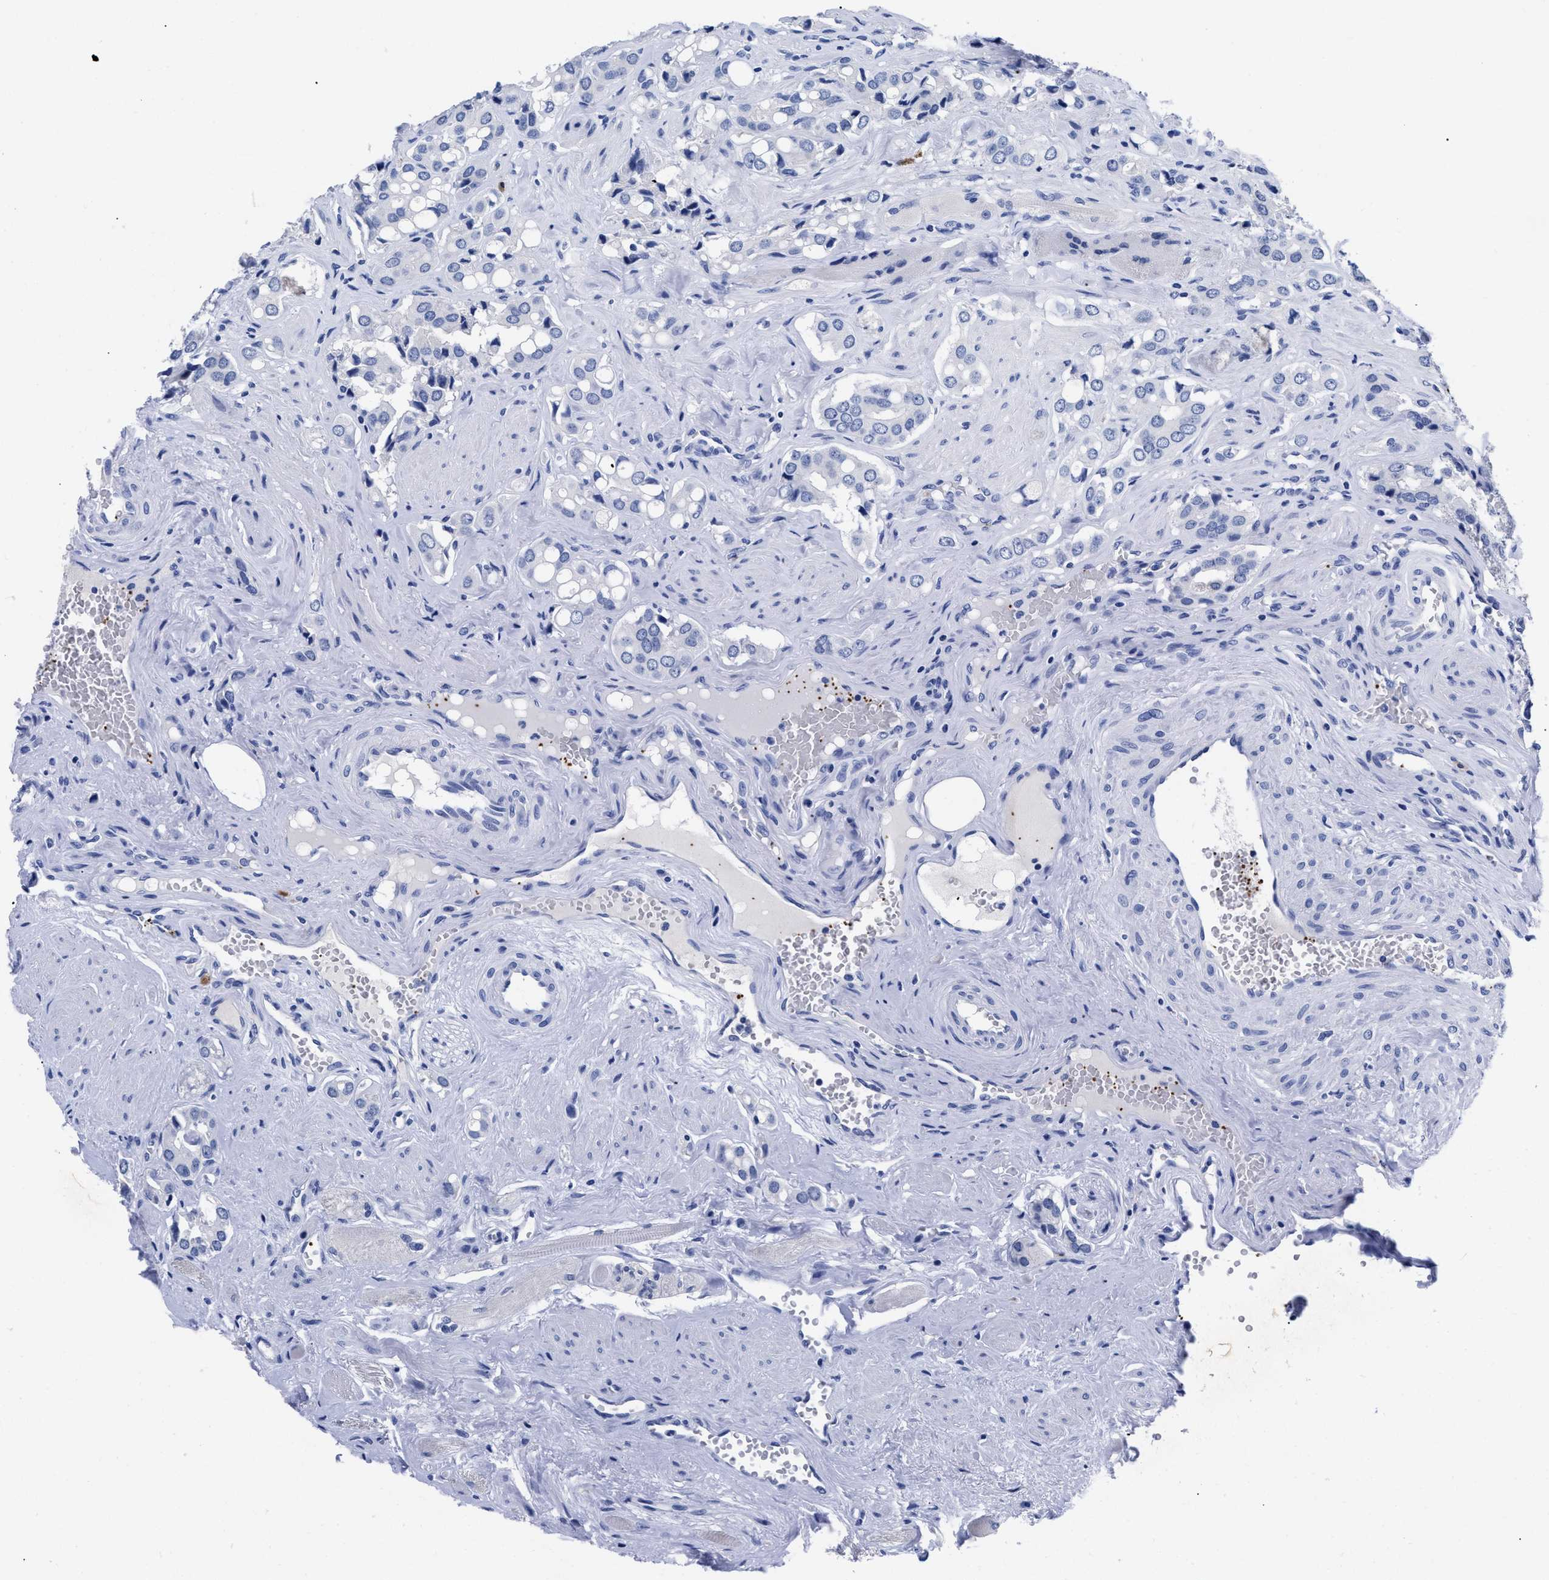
{"staining": {"intensity": "negative", "quantity": "none", "location": "none"}, "tissue": "prostate cancer", "cell_type": "Tumor cells", "image_type": "cancer", "snomed": [{"axis": "morphology", "description": "Adenocarcinoma, High grade"}, {"axis": "topography", "description": "Prostate"}], "caption": "IHC photomicrograph of neoplastic tissue: prostate high-grade adenocarcinoma stained with DAB reveals no significant protein expression in tumor cells.", "gene": "TREML1", "patient": {"sex": "male", "age": 52}}